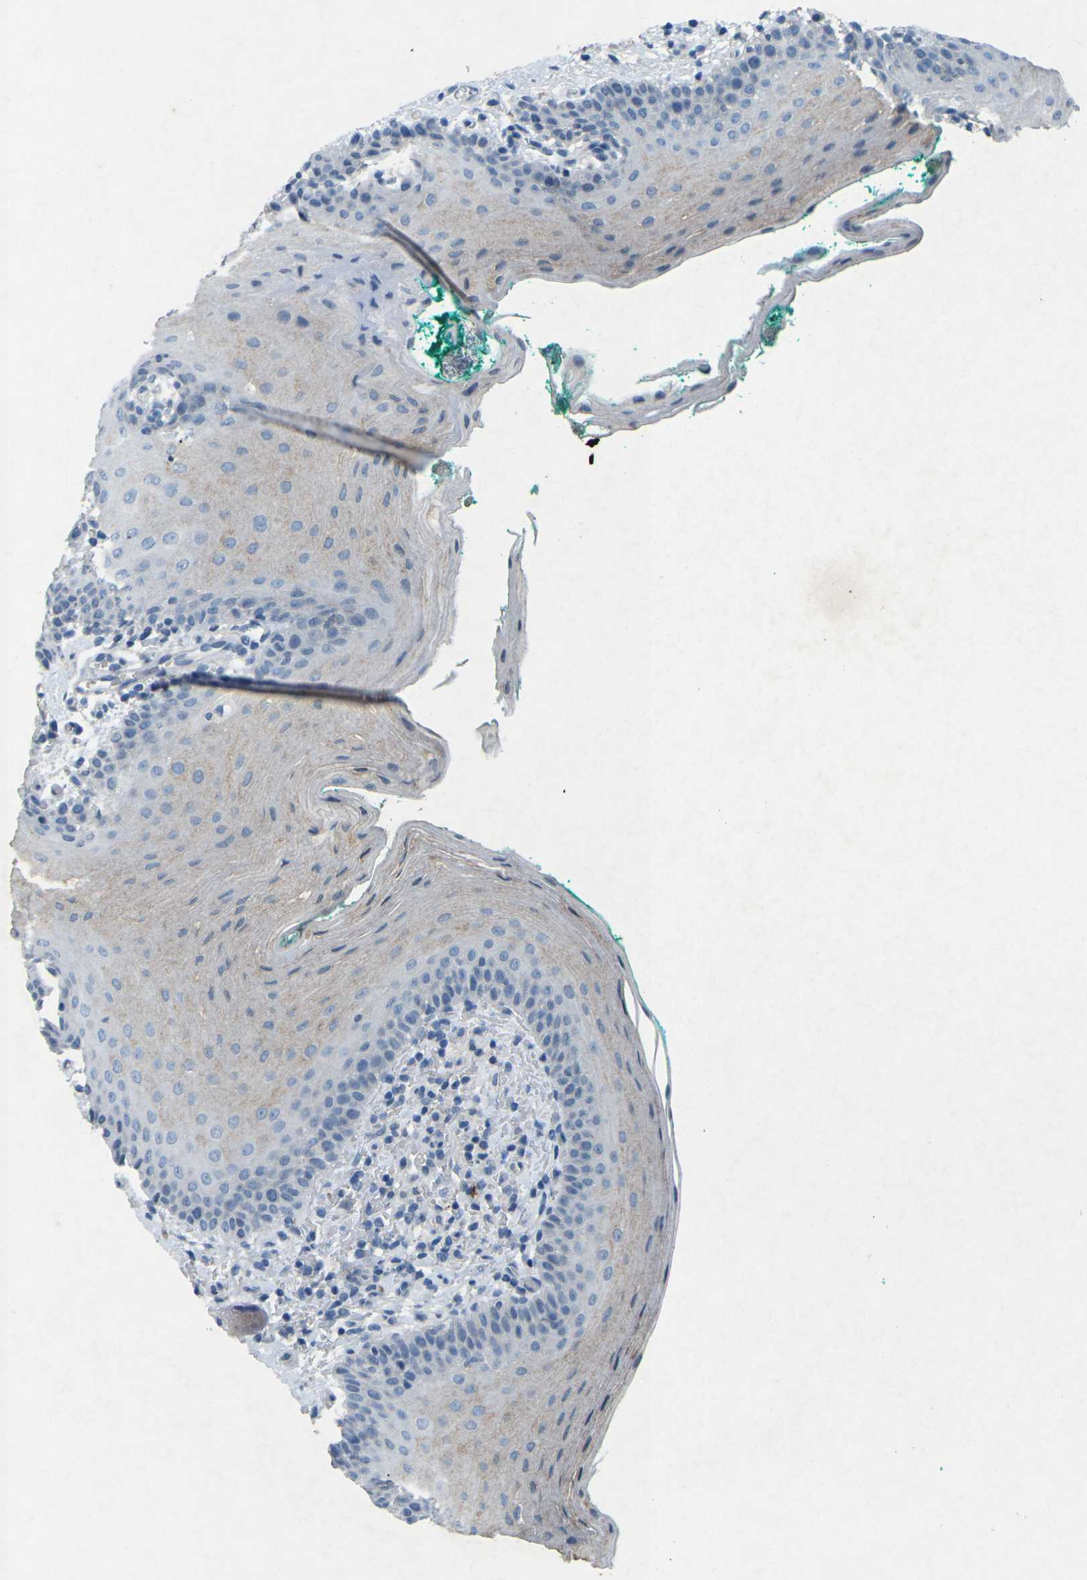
{"staining": {"intensity": "weak", "quantity": "<25%", "location": "cytoplasmic/membranous"}, "tissue": "oral mucosa", "cell_type": "Squamous epithelial cells", "image_type": "normal", "snomed": [{"axis": "morphology", "description": "Normal tissue, NOS"}, {"axis": "topography", "description": "Oral tissue"}], "caption": "High magnification brightfield microscopy of unremarkable oral mucosa stained with DAB (brown) and counterstained with hematoxylin (blue): squamous epithelial cells show no significant positivity. (Stains: DAB immunohistochemistry (IHC) with hematoxylin counter stain, Microscopy: brightfield microscopy at high magnification).", "gene": "A1BG", "patient": {"sex": "male", "age": 58}}